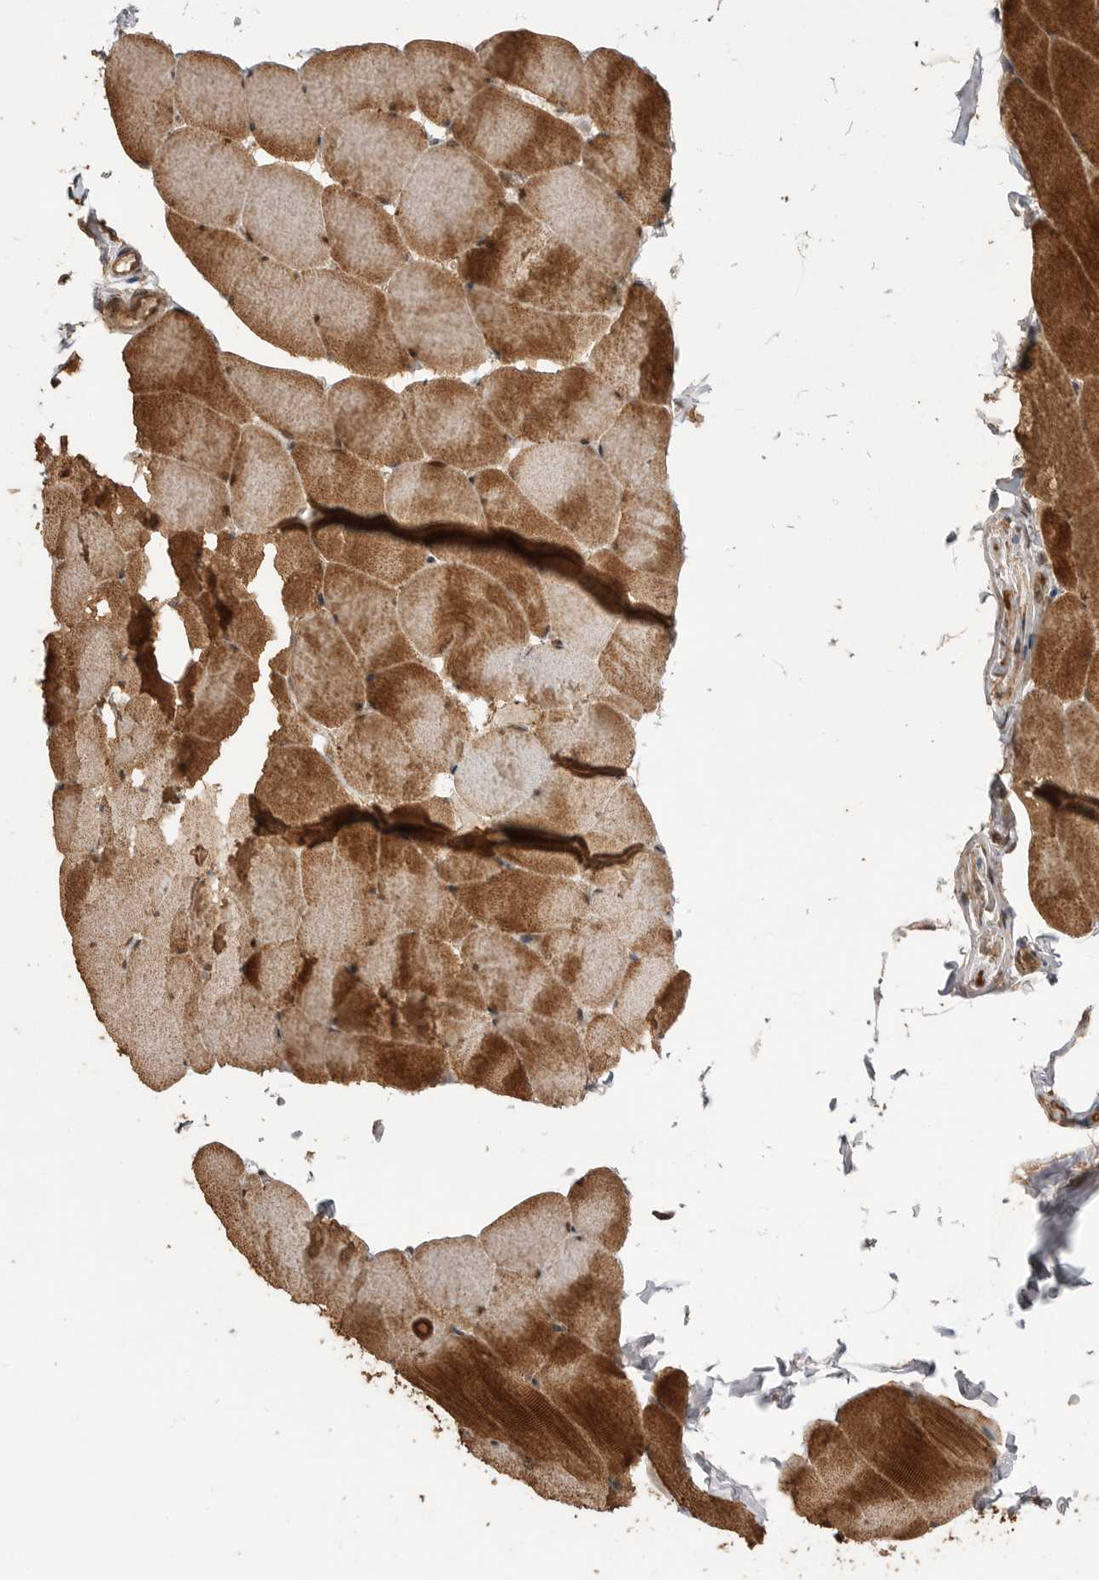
{"staining": {"intensity": "strong", "quantity": ">75%", "location": "cytoplasmic/membranous"}, "tissue": "skeletal muscle", "cell_type": "Myocytes", "image_type": "normal", "snomed": [{"axis": "morphology", "description": "Normal tissue, NOS"}, {"axis": "topography", "description": "Skeletal muscle"}], "caption": "The photomicrograph demonstrates staining of normal skeletal muscle, revealing strong cytoplasmic/membranous protein expression (brown color) within myocytes. Immunohistochemistry (ihc) stains the protein in brown and the nuclei are stained blue.", "gene": "BOC", "patient": {"sex": "male", "age": 62}}